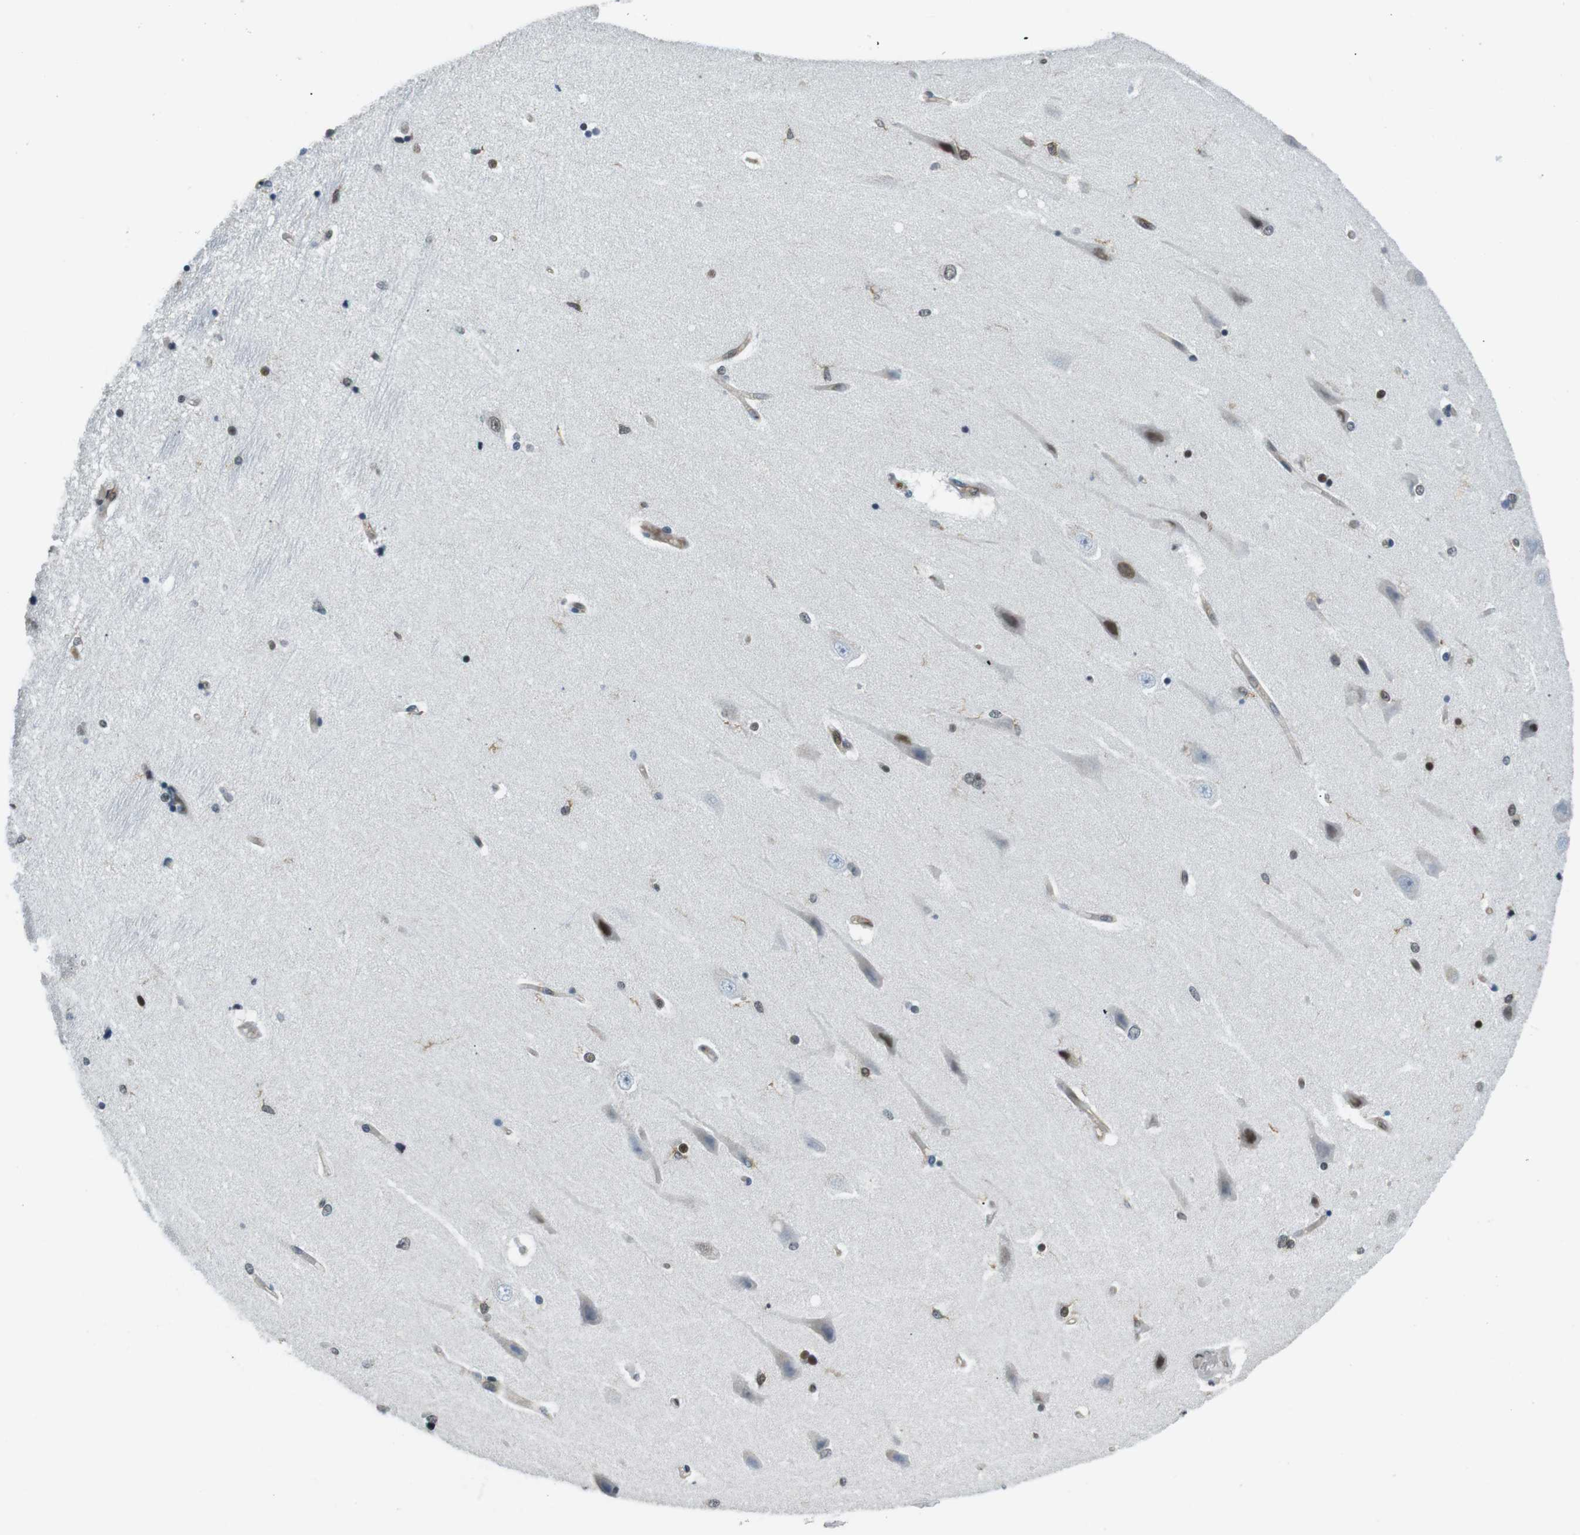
{"staining": {"intensity": "moderate", "quantity": "<25%", "location": "nuclear"}, "tissue": "hippocampus", "cell_type": "Glial cells", "image_type": "normal", "snomed": [{"axis": "morphology", "description": "Normal tissue, NOS"}, {"axis": "topography", "description": "Hippocampus"}], "caption": "Moderate nuclear positivity is identified in about <25% of glial cells in benign hippocampus. (DAB (3,3'-diaminobenzidine) = brown stain, brightfield microscopy at high magnification).", "gene": "STK10", "patient": {"sex": "female", "age": 54}}